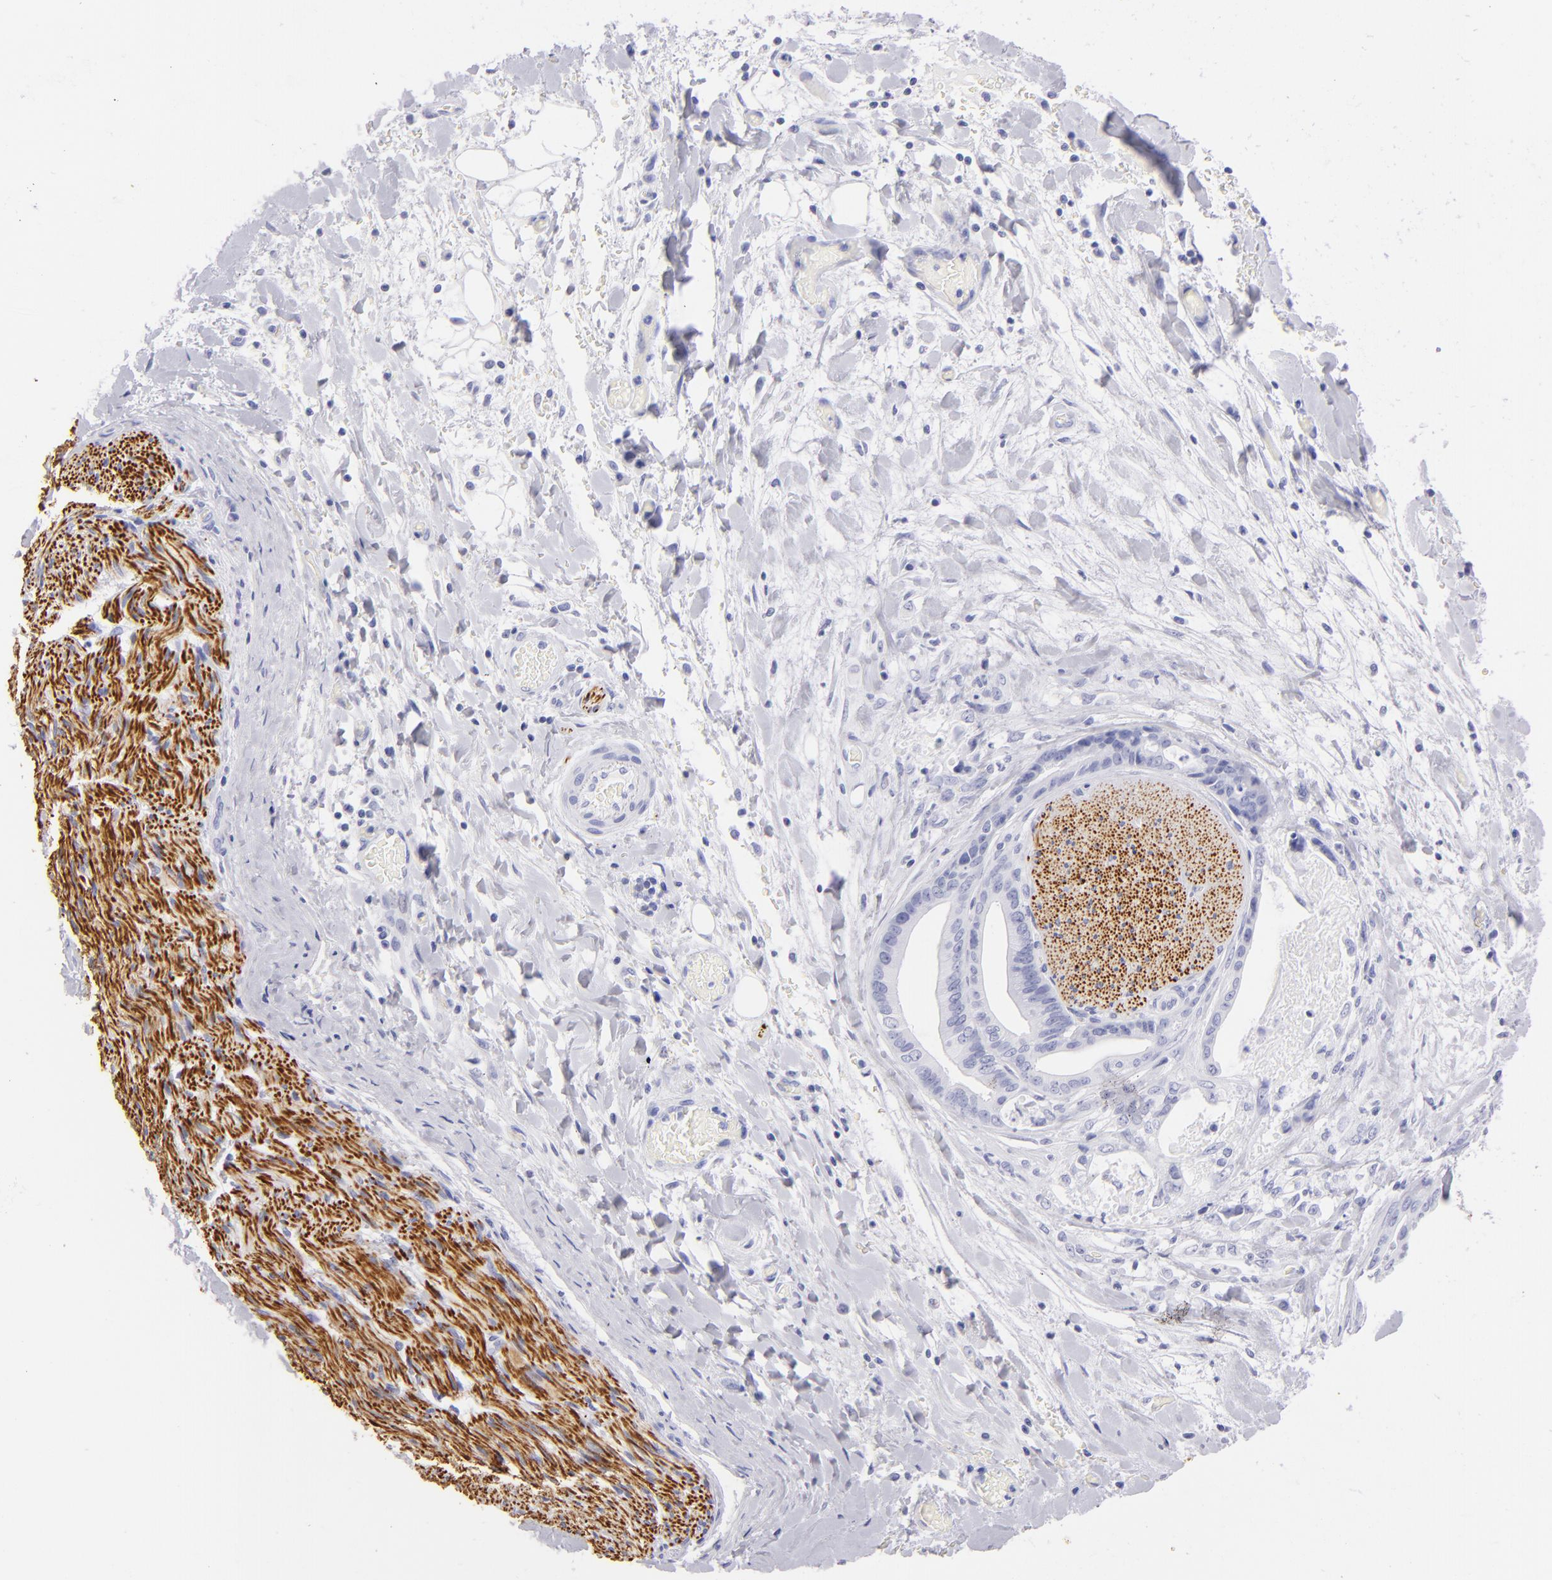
{"staining": {"intensity": "negative", "quantity": "none", "location": "none"}, "tissue": "liver cancer", "cell_type": "Tumor cells", "image_type": "cancer", "snomed": [{"axis": "morphology", "description": "Cholangiocarcinoma"}, {"axis": "topography", "description": "Liver"}], "caption": "IHC histopathology image of liver cholangiocarcinoma stained for a protein (brown), which reveals no staining in tumor cells. (Stains: DAB (3,3'-diaminobenzidine) immunohistochemistry (IHC) with hematoxylin counter stain, Microscopy: brightfield microscopy at high magnification).", "gene": "PRPH", "patient": {"sex": "male", "age": 58}}